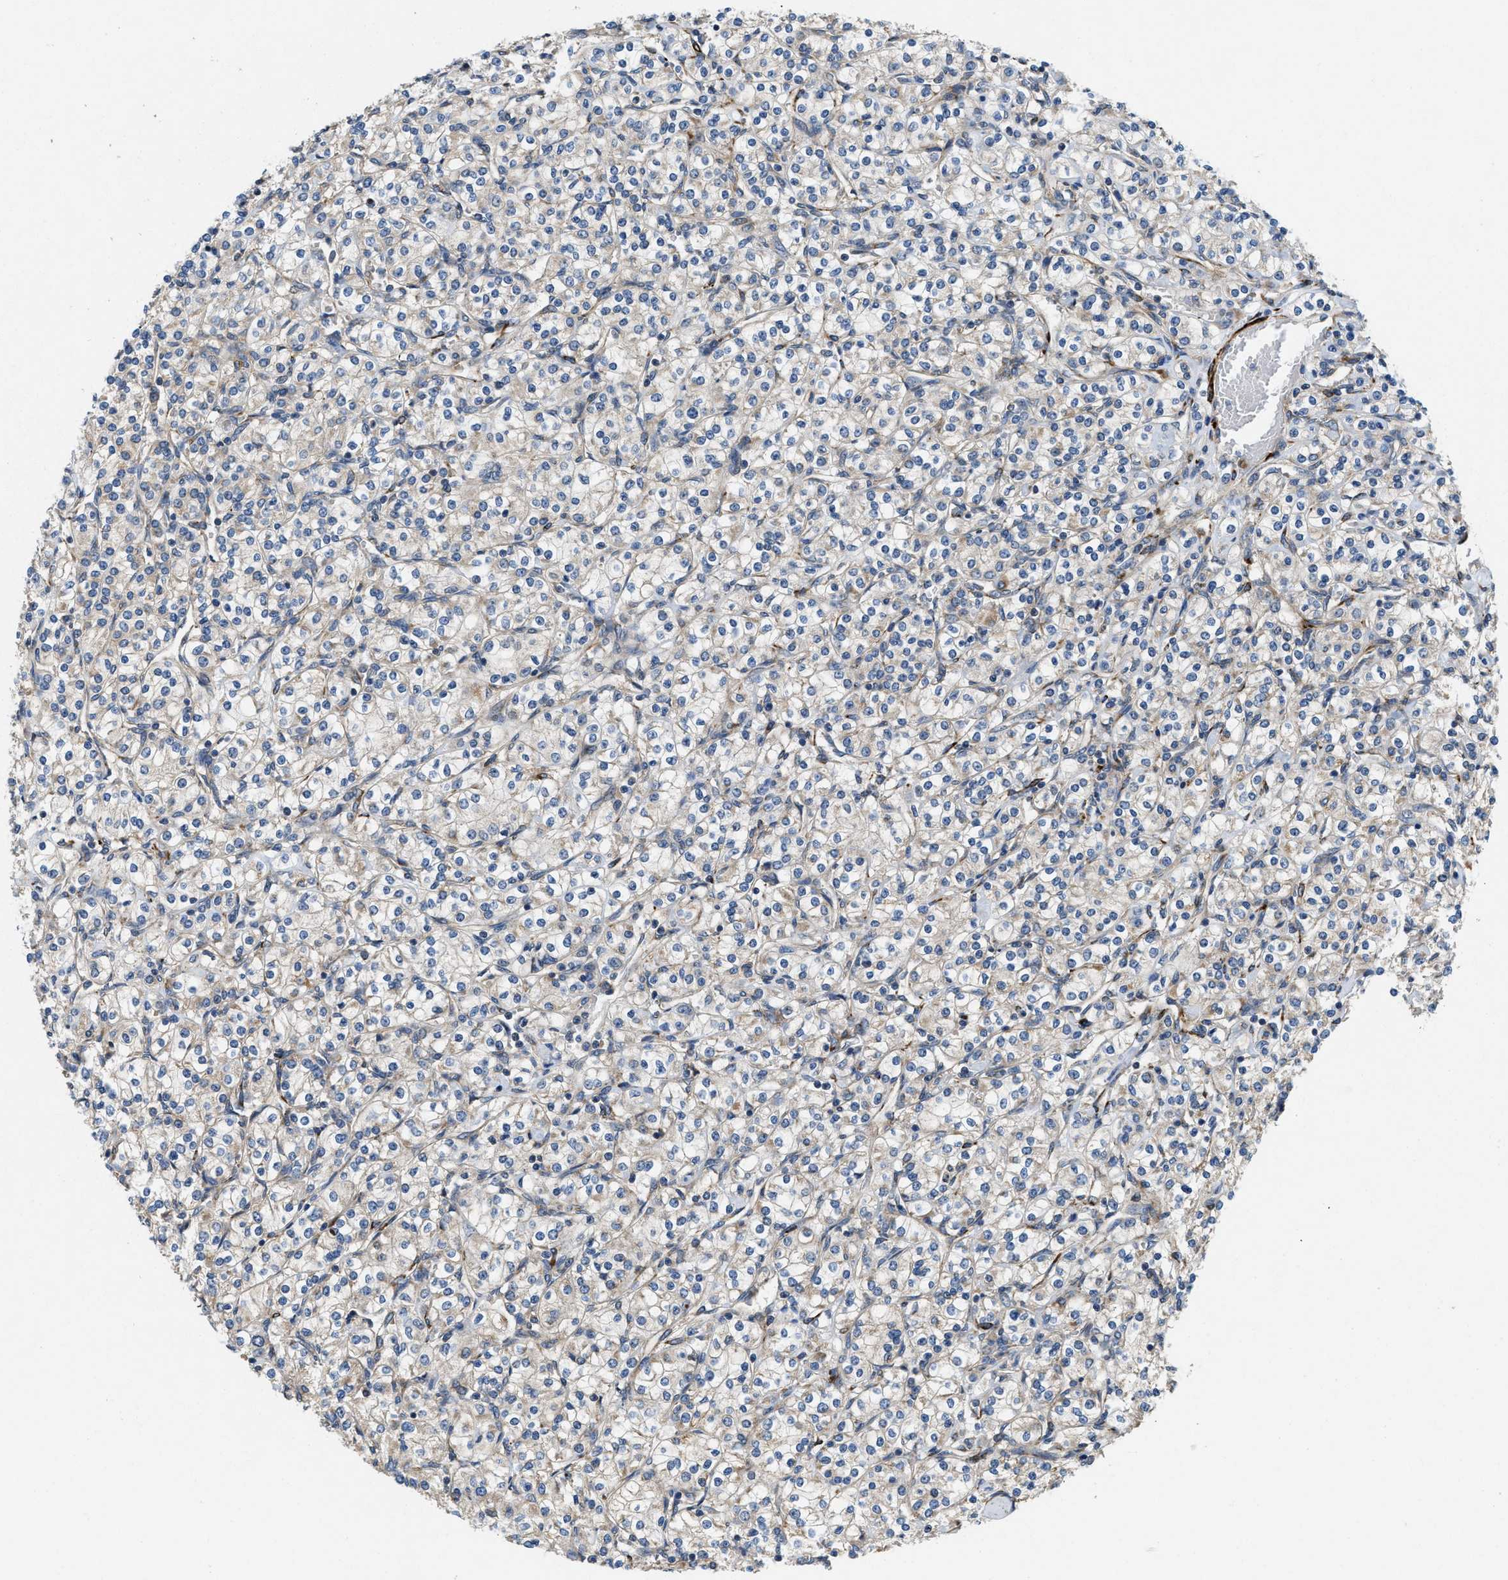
{"staining": {"intensity": "negative", "quantity": "none", "location": "none"}, "tissue": "renal cancer", "cell_type": "Tumor cells", "image_type": "cancer", "snomed": [{"axis": "morphology", "description": "Adenocarcinoma, NOS"}, {"axis": "topography", "description": "Kidney"}], "caption": "DAB (3,3'-diaminobenzidine) immunohistochemical staining of renal cancer (adenocarcinoma) exhibits no significant expression in tumor cells.", "gene": "ZNF599", "patient": {"sex": "male", "age": 77}}